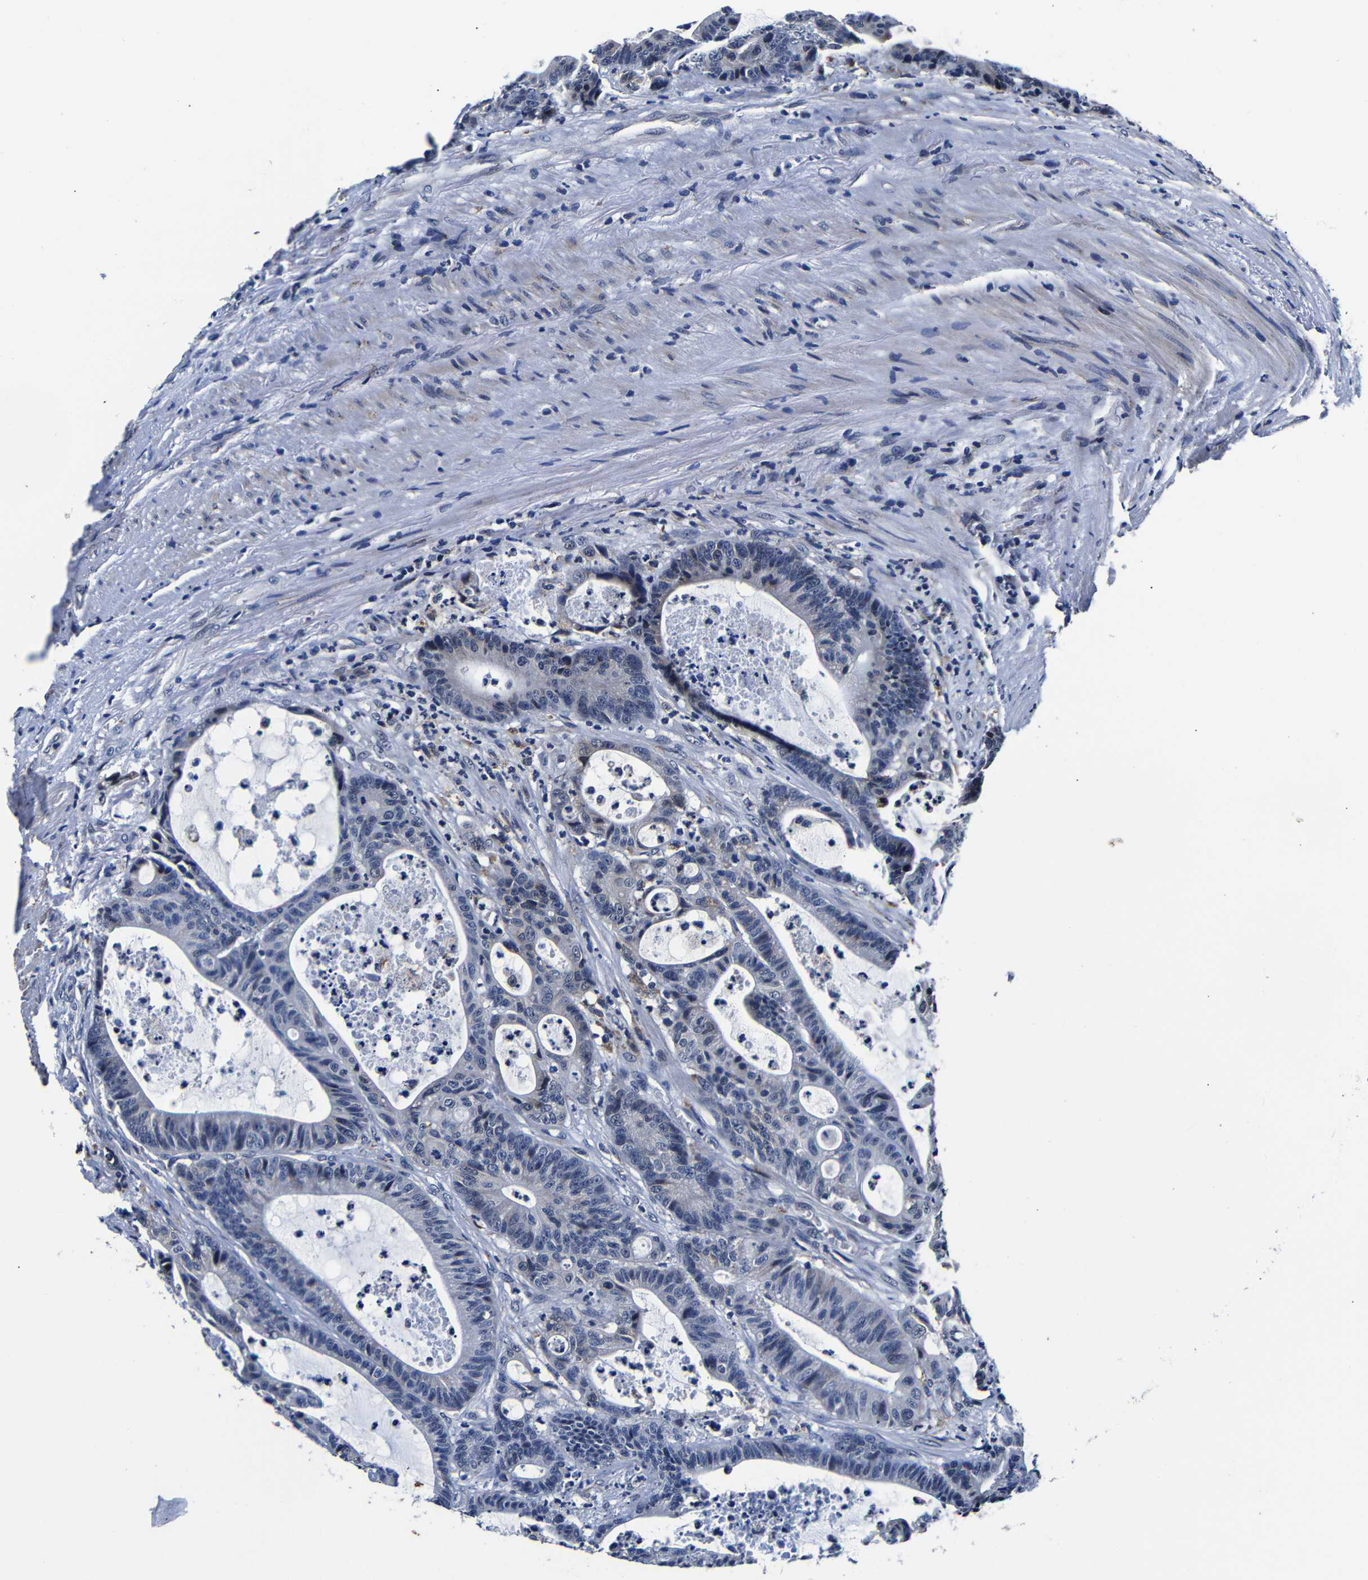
{"staining": {"intensity": "negative", "quantity": "none", "location": "none"}, "tissue": "colorectal cancer", "cell_type": "Tumor cells", "image_type": "cancer", "snomed": [{"axis": "morphology", "description": "Adenocarcinoma, NOS"}, {"axis": "topography", "description": "Colon"}], "caption": "Photomicrograph shows no protein expression in tumor cells of colorectal cancer (adenocarcinoma) tissue. (DAB immunohistochemistry (IHC) visualized using brightfield microscopy, high magnification).", "gene": "DEPP1", "patient": {"sex": "female", "age": 84}}